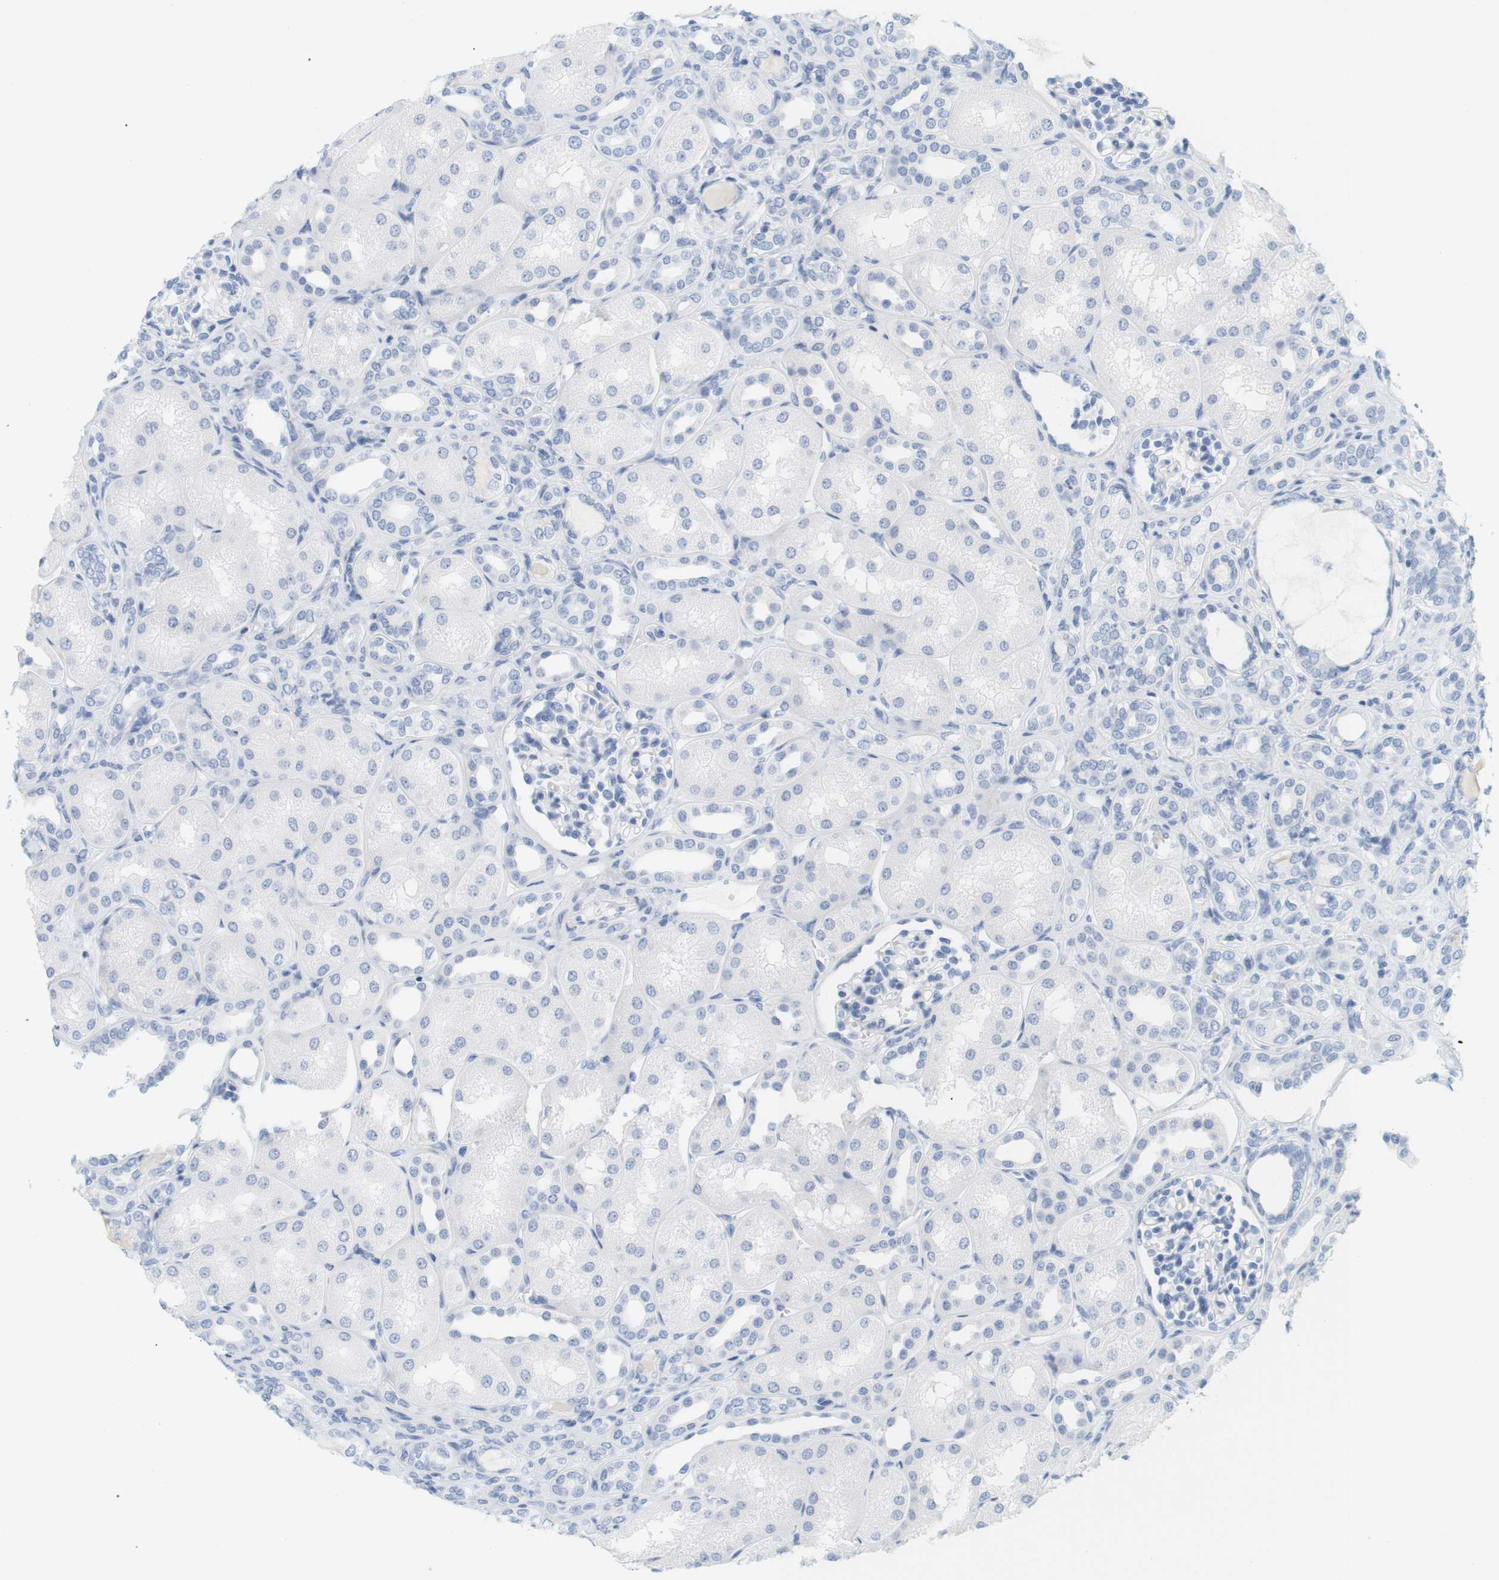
{"staining": {"intensity": "negative", "quantity": "none", "location": "none"}, "tissue": "kidney", "cell_type": "Cells in glomeruli", "image_type": "normal", "snomed": [{"axis": "morphology", "description": "Normal tissue, NOS"}, {"axis": "topography", "description": "Kidney"}], "caption": "The photomicrograph shows no significant expression in cells in glomeruli of kidney.", "gene": "OPRM1", "patient": {"sex": "male", "age": 7}}